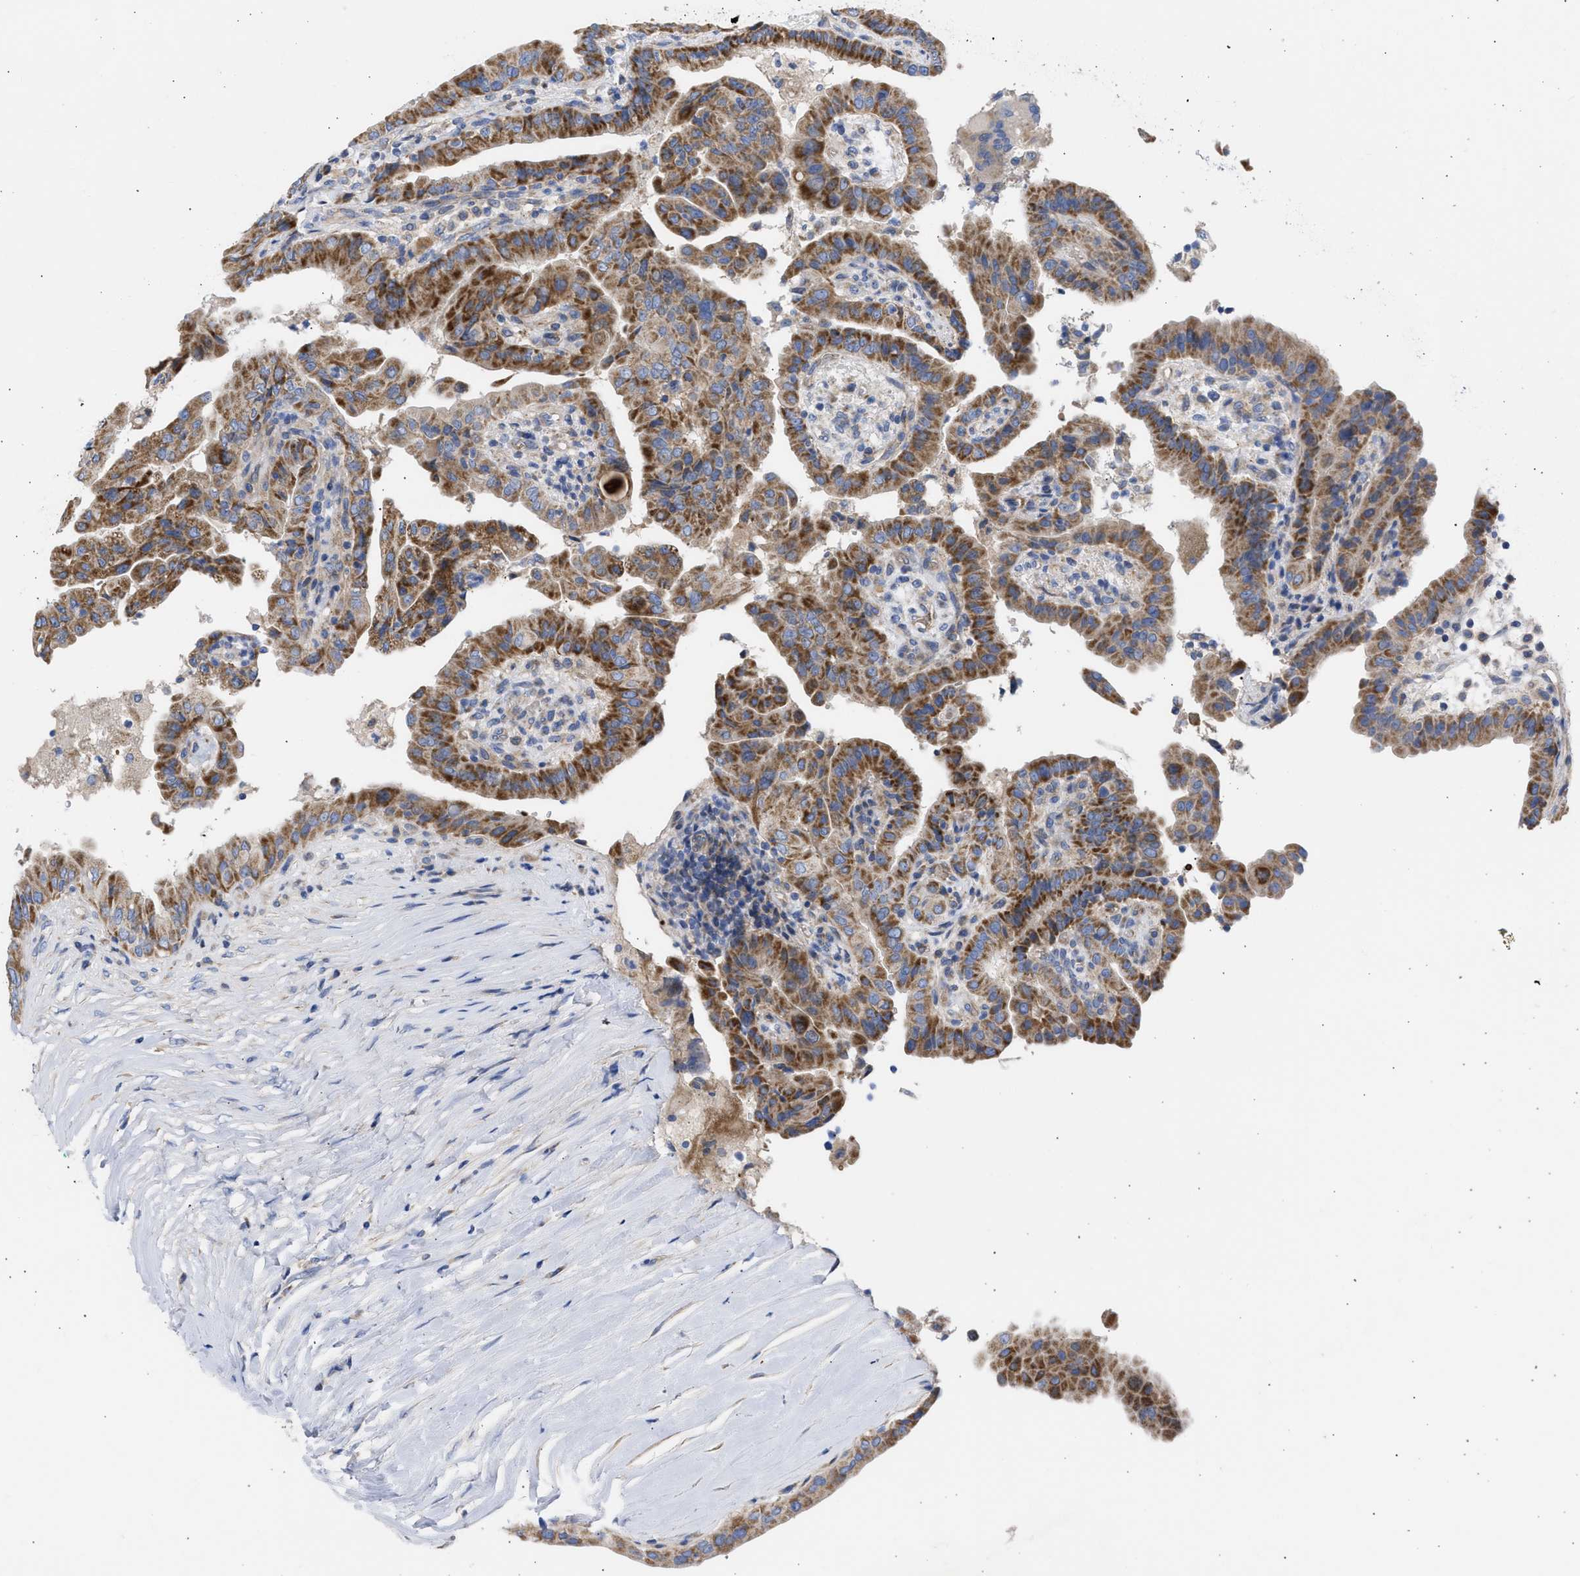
{"staining": {"intensity": "strong", "quantity": ">75%", "location": "cytoplasmic/membranous"}, "tissue": "thyroid cancer", "cell_type": "Tumor cells", "image_type": "cancer", "snomed": [{"axis": "morphology", "description": "Papillary adenocarcinoma, NOS"}, {"axis": "topography", "description": "Thyroid gland"}], "caption": "Protein expression analysis of human thyroid cancer reveals strong cytoplasmic/membranous positivity in approximately >75% of tumor cells. The staining was performed using DAB (3,3'-diaminobenzidine) to visualize the protein expression in brown, while the nuclei were stained in blue with hematoxylin (Magnification: 20x).", "gene": "BTG3", "patient": {"sex": "male", "age": 33}}